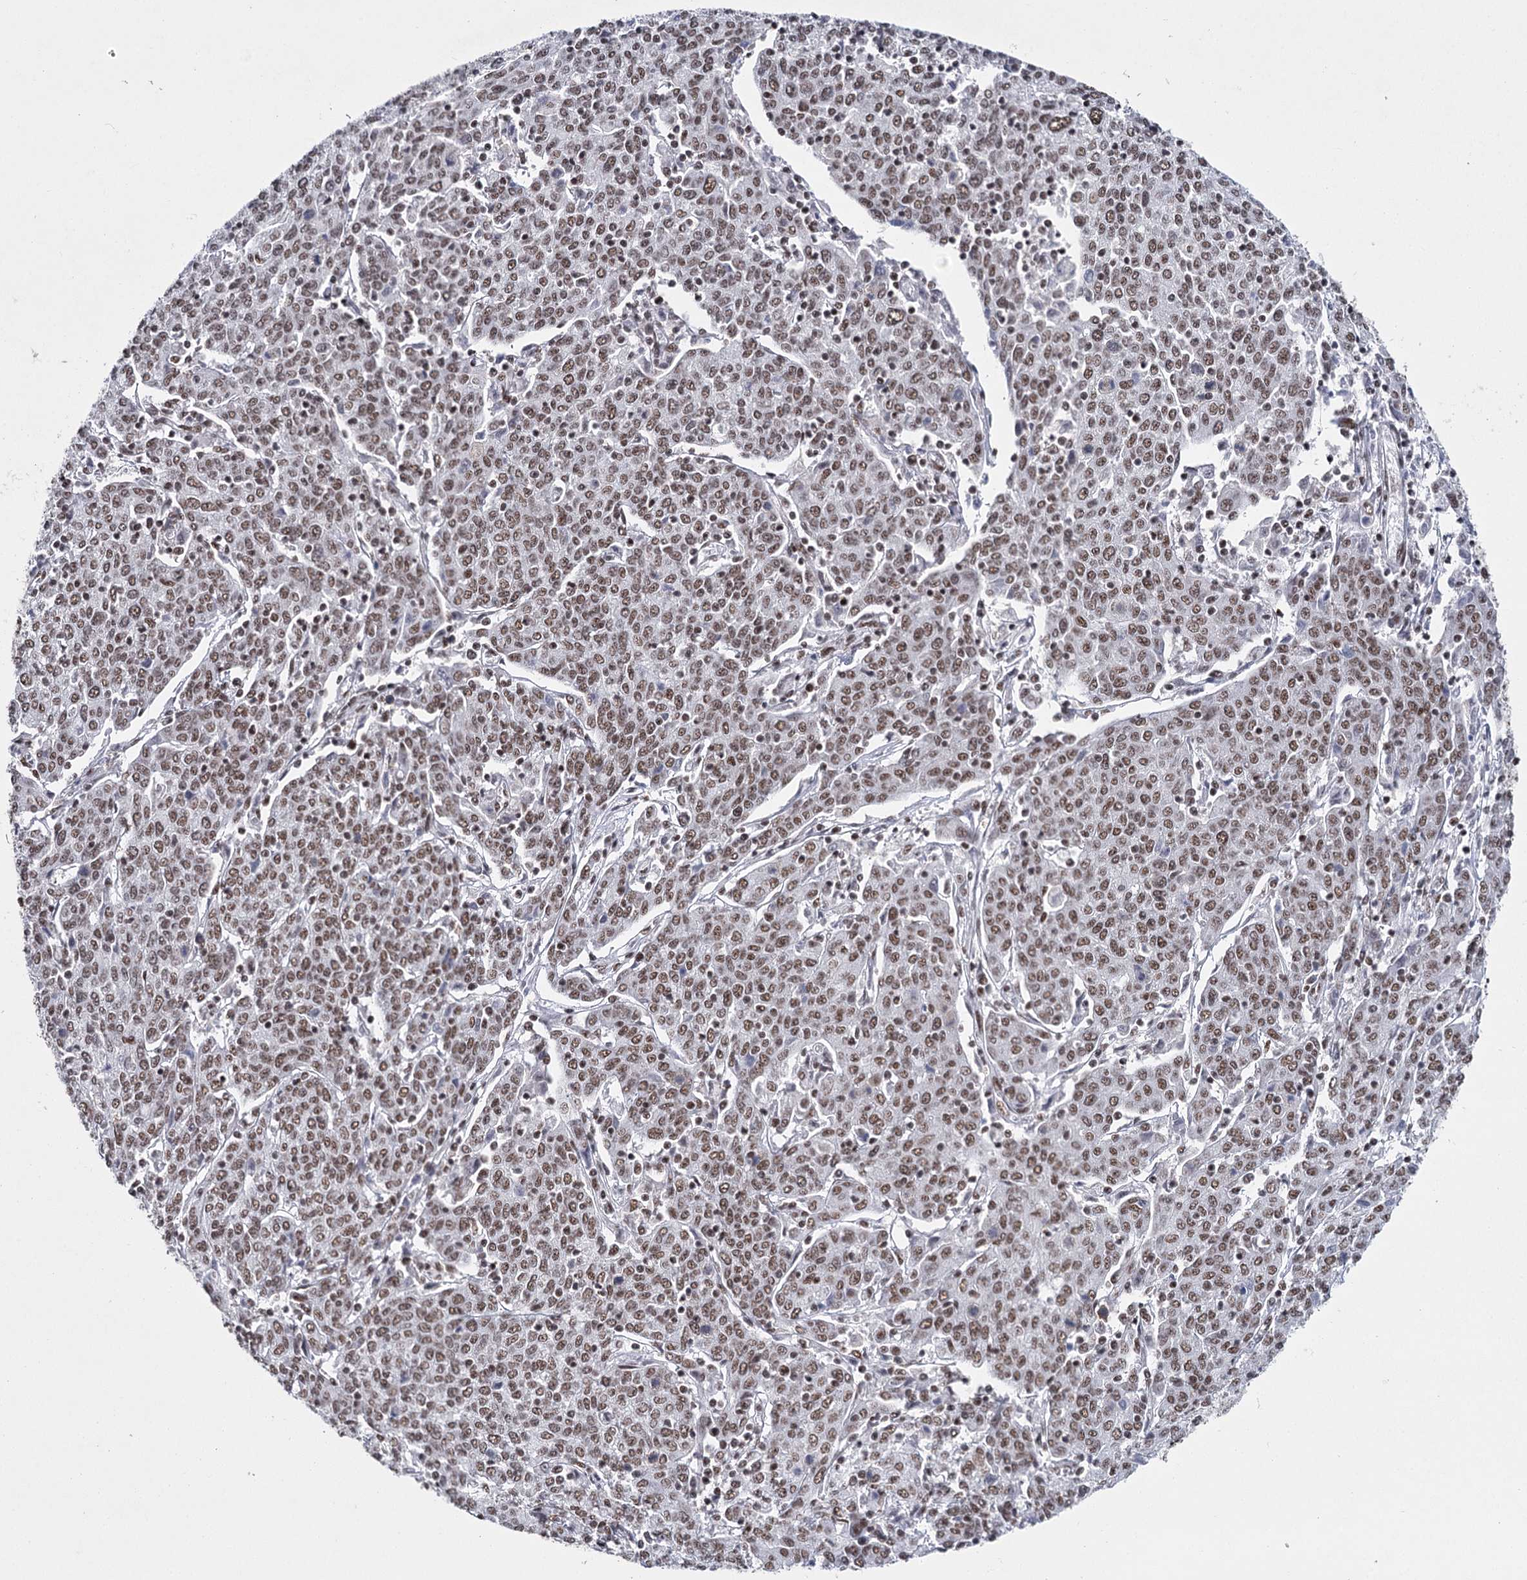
{"staining": {"intensity": "moderate", "quantity": ">75%", "location": "nuclear"}, "tissue": "cervical cancer", "cell_type": "Tumor cells", "image_type": "cancer", "snomed": [{"axis": "morphology", "description": "Squamous cell carcinoma, NOS"}, {"axis": "topography", "description": "Cervix"}], "caption": "Protein expression analysis of human cervical squamous cell carcinoma reveals moderate nuclear staining in about >75% of tumor cells. (DAB = brown stain, brightfield microscopy at high magnification).", "gene": "SCAF8", "patient": {"sex": "female", "age": 67}}